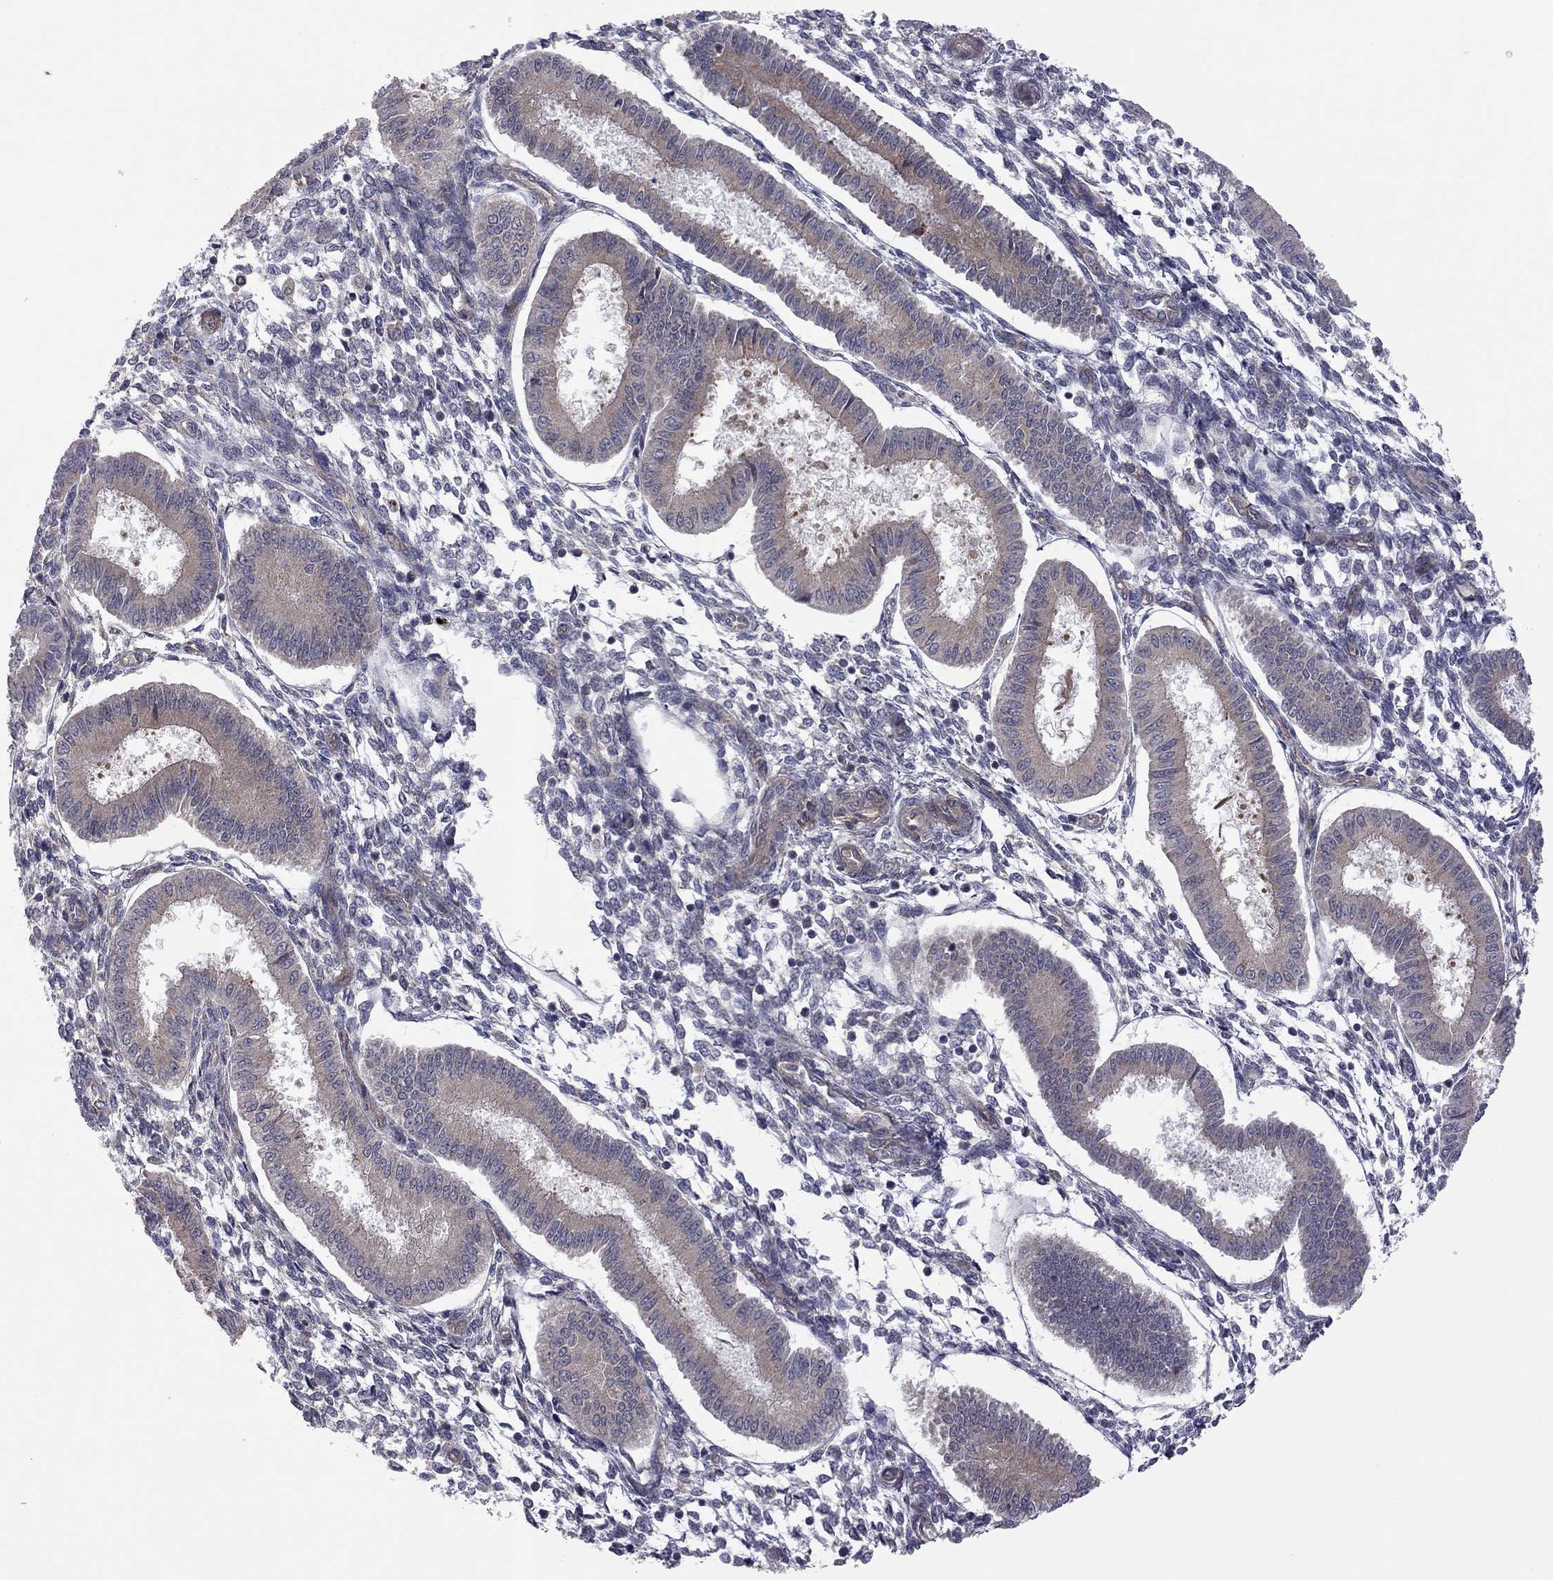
{"staining": {"intensity": "negative", "quantity": "none", "location": "none"}, "tissue": "endometrium", "cell_type": "Cells in endometrial stroma", "image_type": "normal", "snomed": [{"axis": "morphology", "description": "Normal tissue, NOS"}, {"axis": "topography", "description": "Endometrium"}], "caption": "A high-resolution histopathology image shows immunohistochemistry (IHC) staining of unremarkable endometrium, which demonstrates no significant expression in cells in endometrial stroma. (Stains: DAB IHC with hematoxylin counter stain, Microscopy: brightfield microscopy at high magnification).", "gene": "EXOC3L2", "patient": {"sex": "female", "age": 43}}